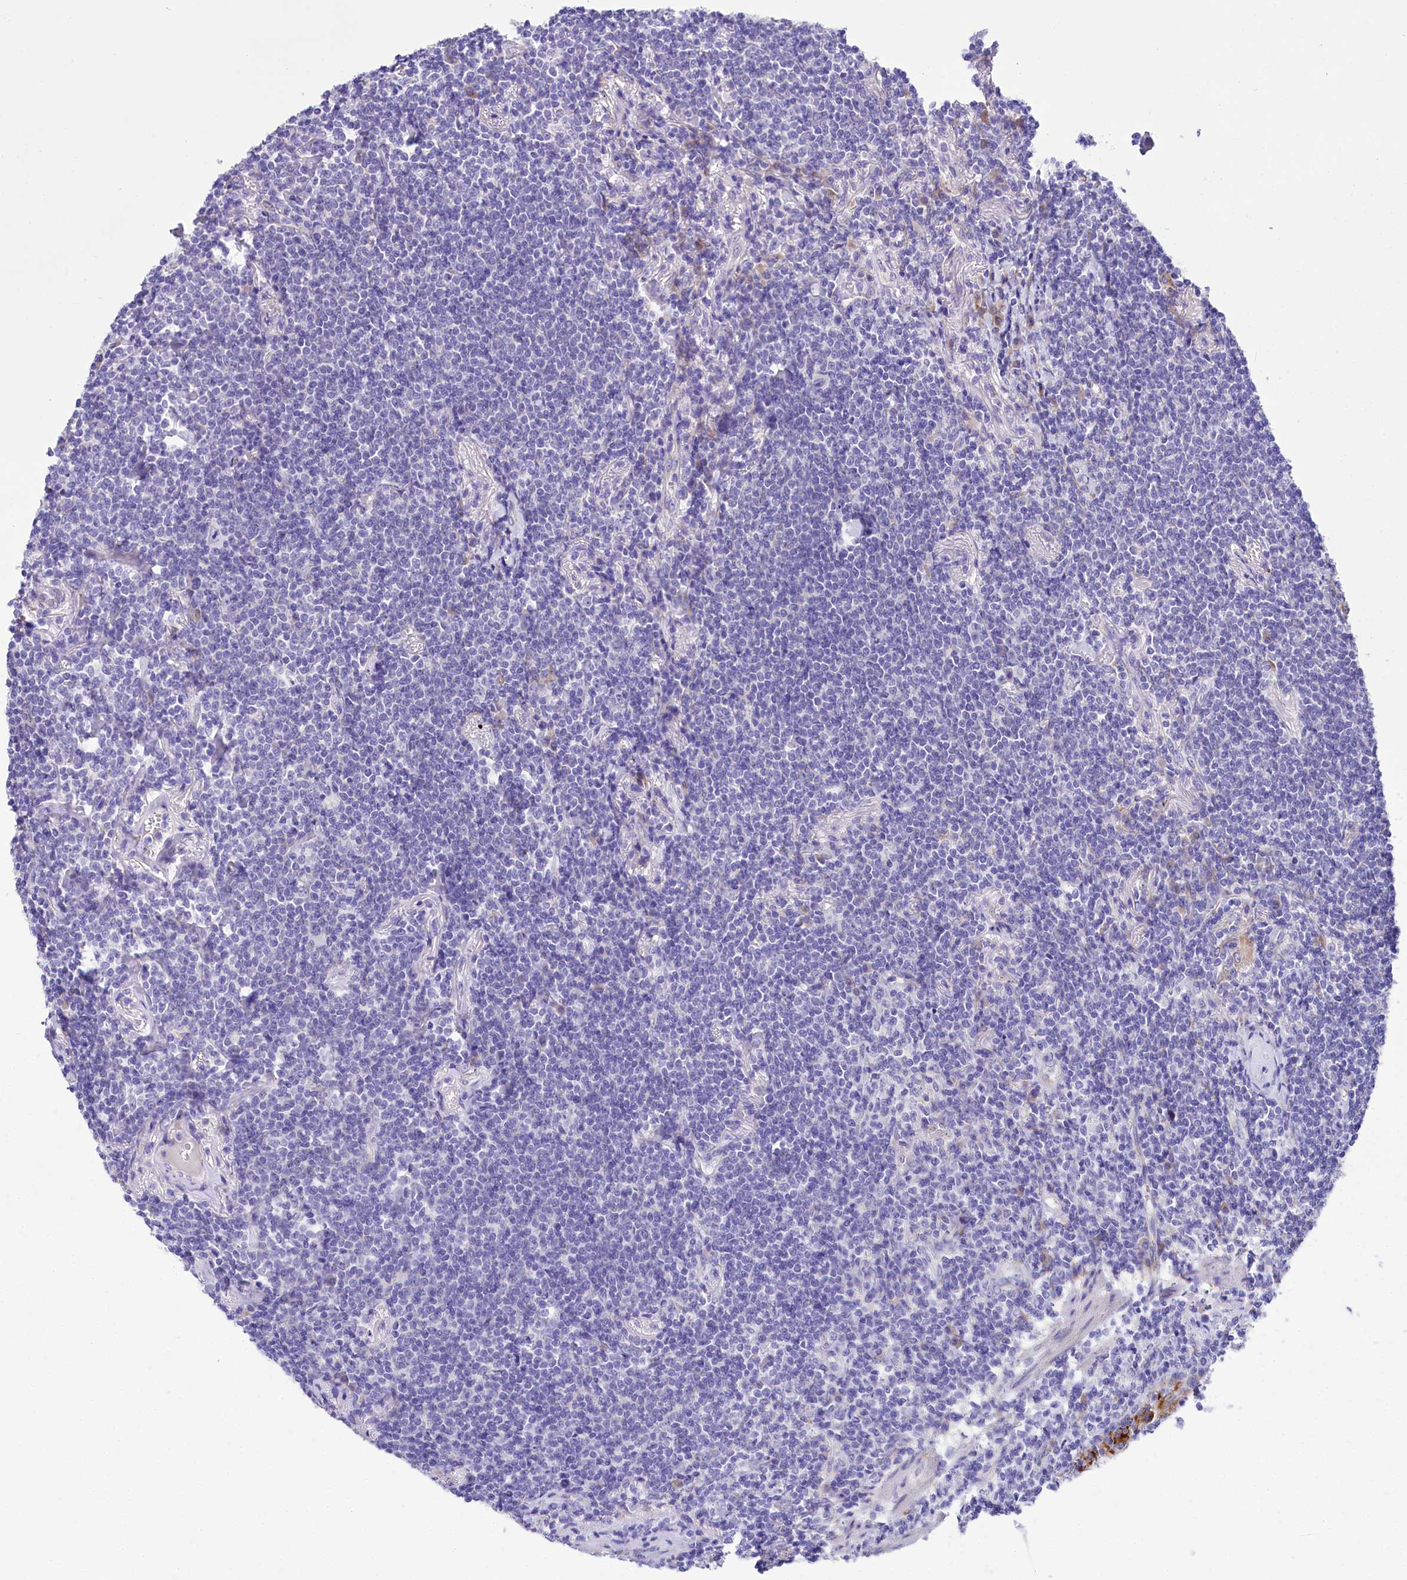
{"staining": {"intensity": "negative", "quantity": "none", "location": "none"}, "tissue": "lymphoma", "cell_type": "Tumor cells", "image_type": "cancer", "snomed": [{"axis": "morphology", "description": "Malignant lymphoma, non-Hodgkin's type, Low grade"}, {"axis": "topography", "description": "Lung"}], "caption": "An image of human low-grade malignant lymphoma, non-Hodgkin's type is negative for staining in tumor cells.", "gene": "A2ML1", "patient": {"sex": "female", "age": 71}}